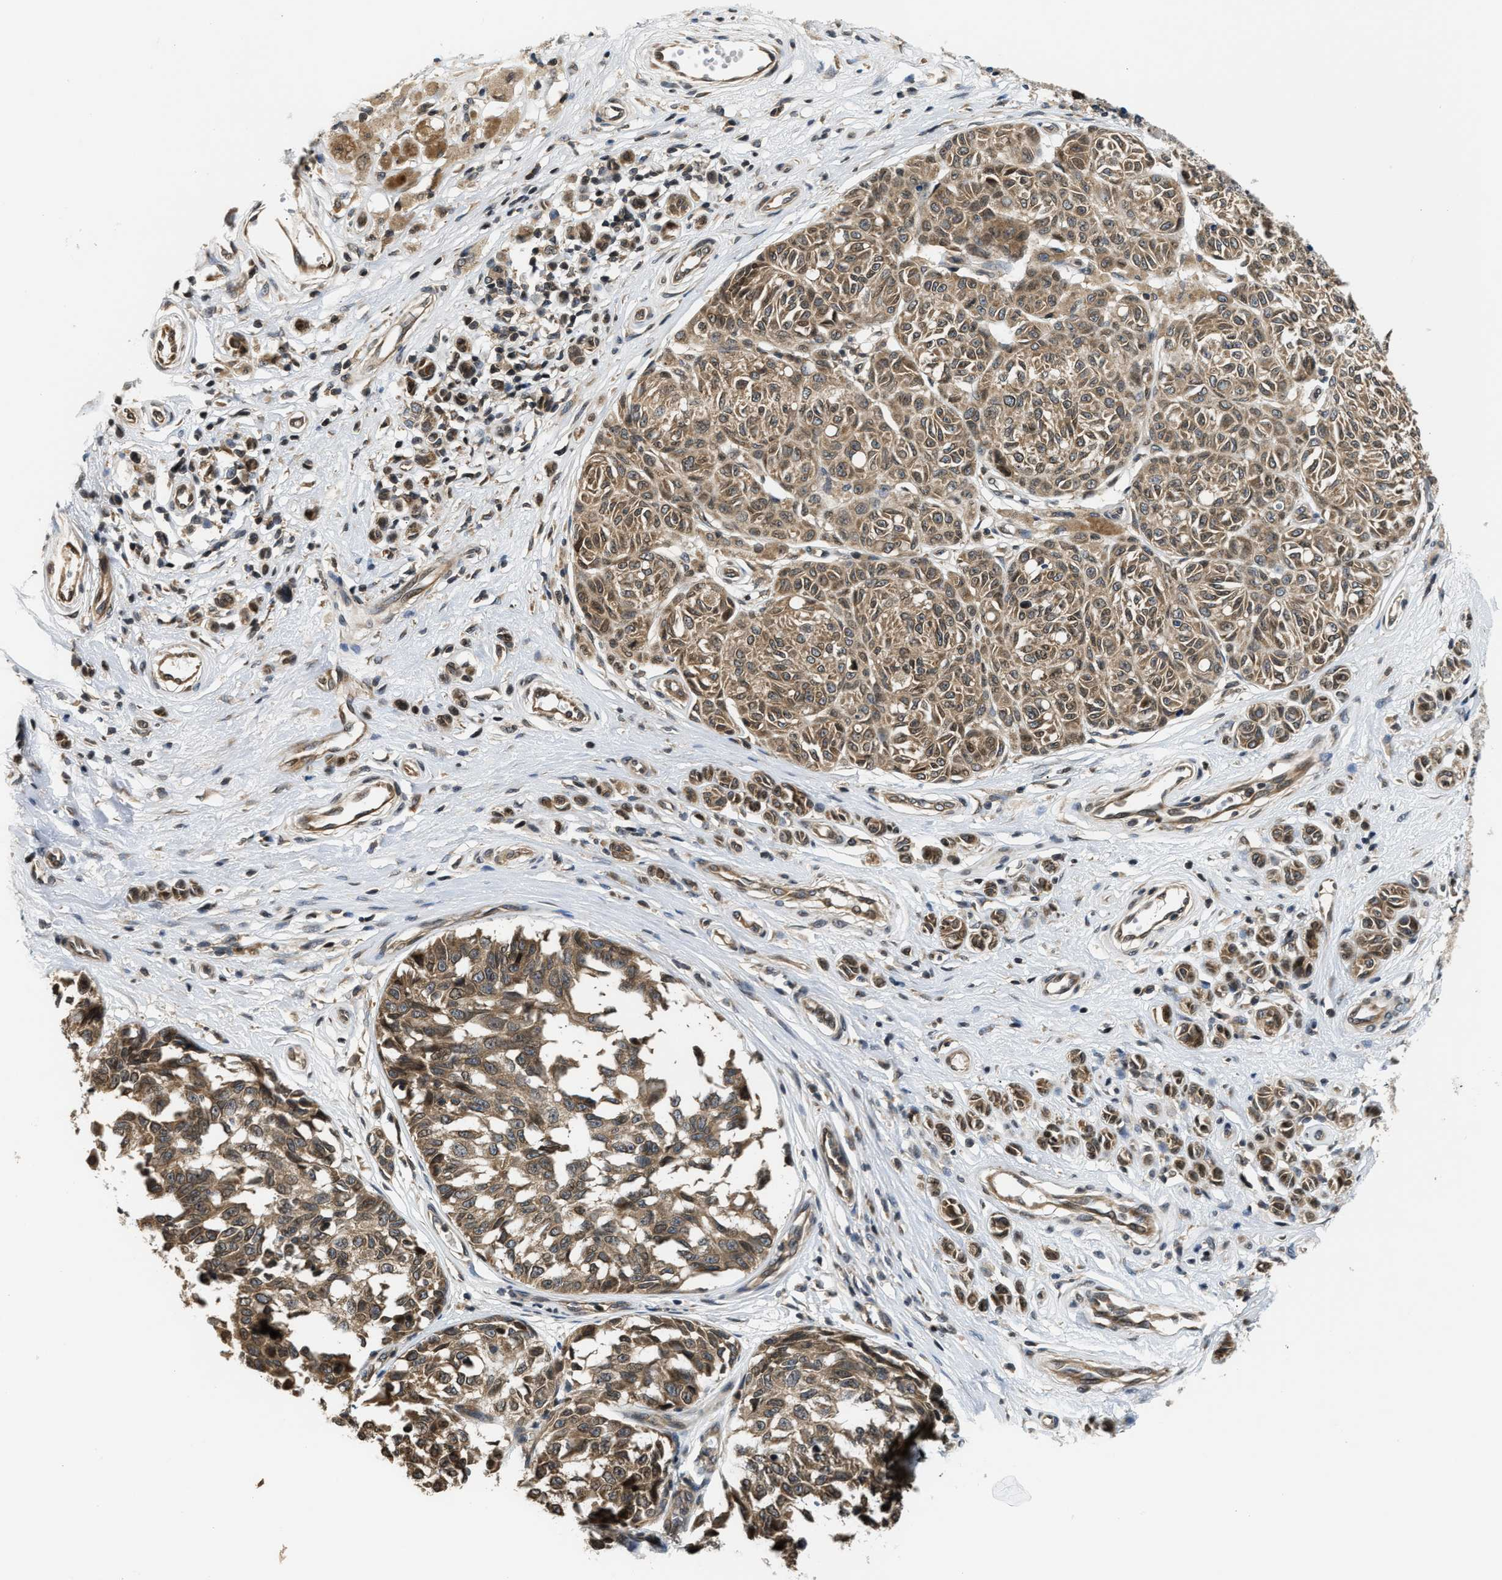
{"staining": {"intensity": "moderate", "quantity": ">75%", "location": "cytoplasmic/membranous"}, "tissue": "melanoma", "cell_type": "Tumor cells", "image_type": "cancer", "snomed": [{"axis": "morphology", "description": "Malignant melanoma, NOS"}, {"axis": "topography", "description": "Skin"}], "caption": "The histopathology image demonstrates staining of malignant melanoma, revealing moderate cytoplasmic/membranous protein expression (brown color) within tumor cells.", "gene": "RAB29", "patient": {"sex": "female", "age": 64}}